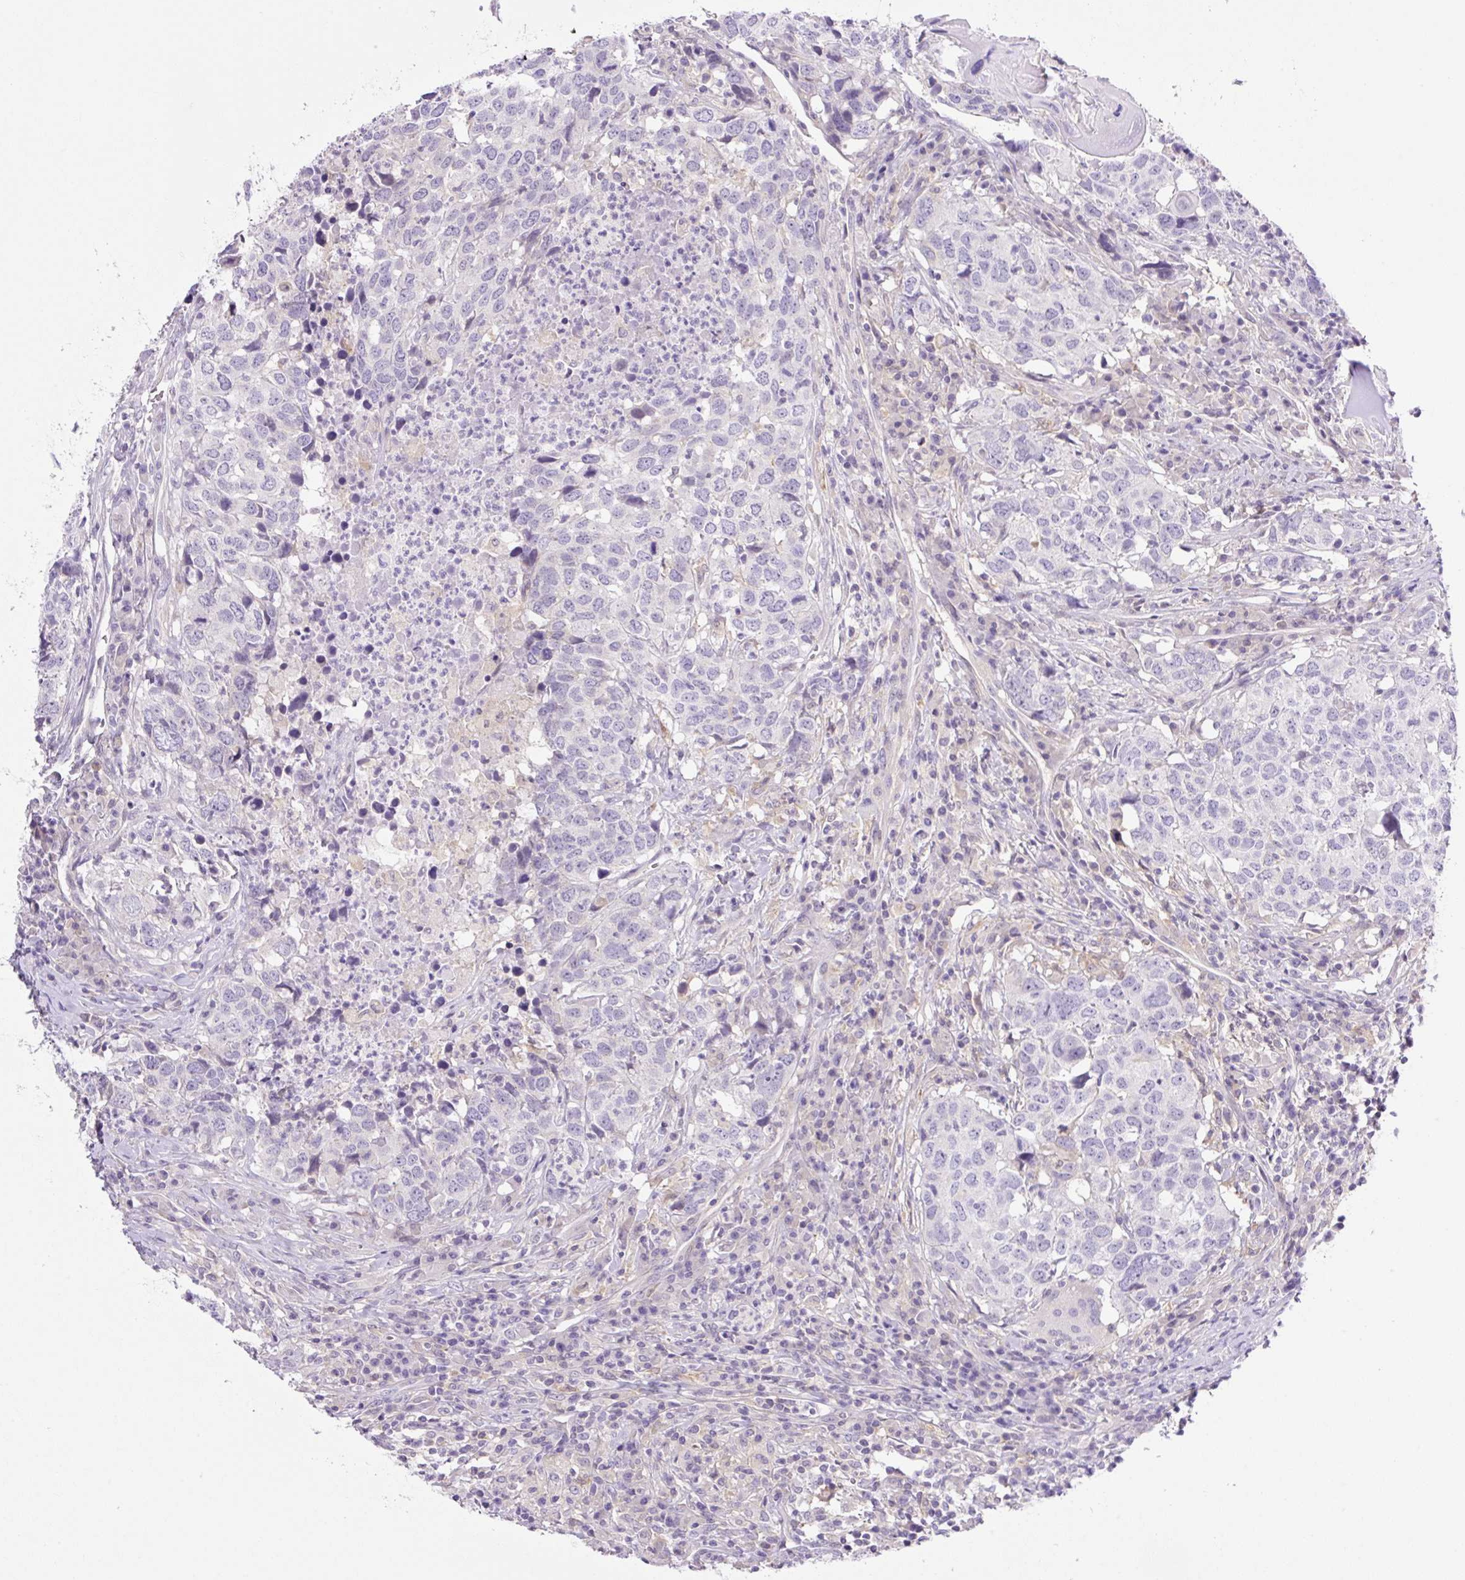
{"staining": {"intensity": "negative", "quantity": "none", "location": "none"}, "tissue": "head and neck cancer", "cell_type": "Tumor cells", "image_type": "cancer", "snomed": [{"axis": "morphology", "description": "Normal tissue, NOS"}, {"axis": "morphology", "description": "Squamous cell carcinoma, NOS"}, {"axis": "topography", "description": "Skeletal muscle"}, {"axis": "topography", "description": "Vascular tissue"}, {"axis": "topography", "description": "Peripheral nerve tissue"}, {"axis": "topography", "description": "Head-Neck"}], "caption": "Squamous cell carcinoma (head and neck) stained for a protein using immunohistochemistry (IHC) reveals no staining tumor cells.", "gene": "CAMK2B", "patient": {"sex": "male", "age": 66}}